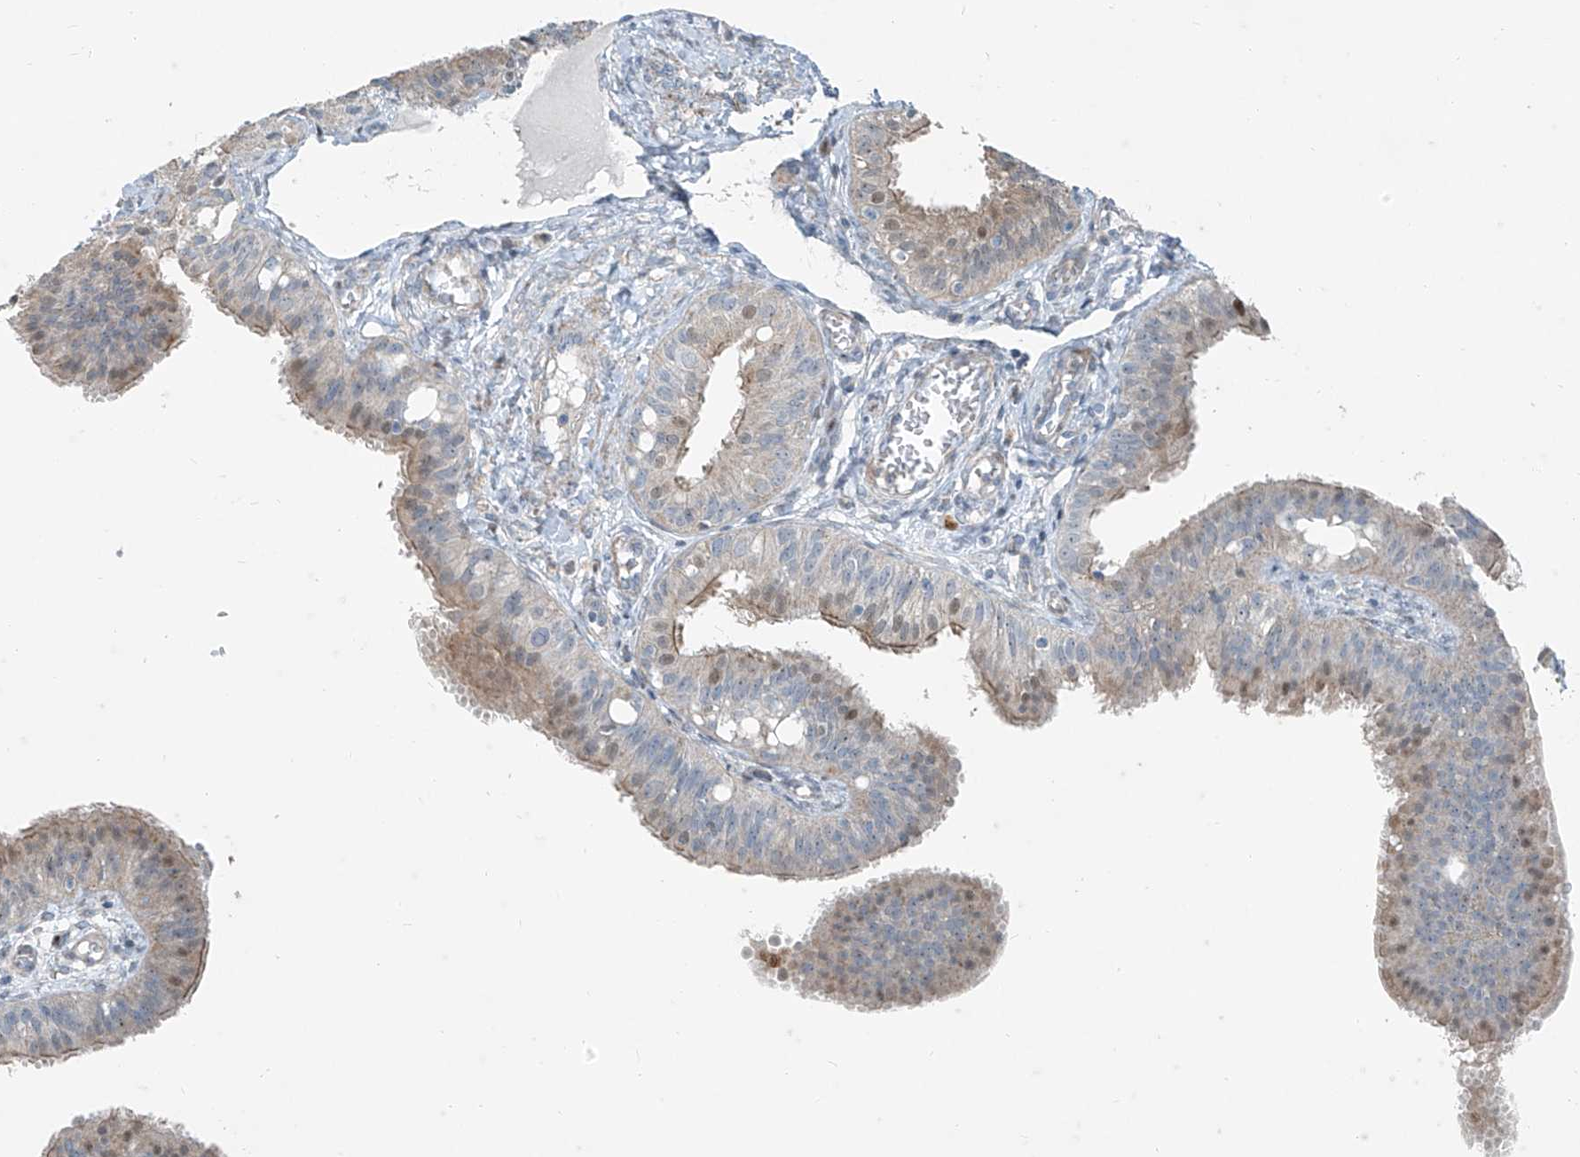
{"staining": {"intensity": "moderate", "quantity": "<25%", "location": "cytoplasmic/membranous,nuclear"}, "tissue": "fallopian tube", "cell_type": "Glandular cells", "image_type": "normal", "snomed": [{"axis": "morphology", "description": "Normal tissue, NOS"}, {"axis": "topography", "description": "Fallopian tube"}, {"axis": "topography", "description": "Ovary"}], "caption": "Glandular cells display moderate cytoplasmic/membranous,nuclear staining in about <25% of cells in benign fallopian tube.", "gene": "PPCS", "patient": {"sex": "female", "age": 42}}